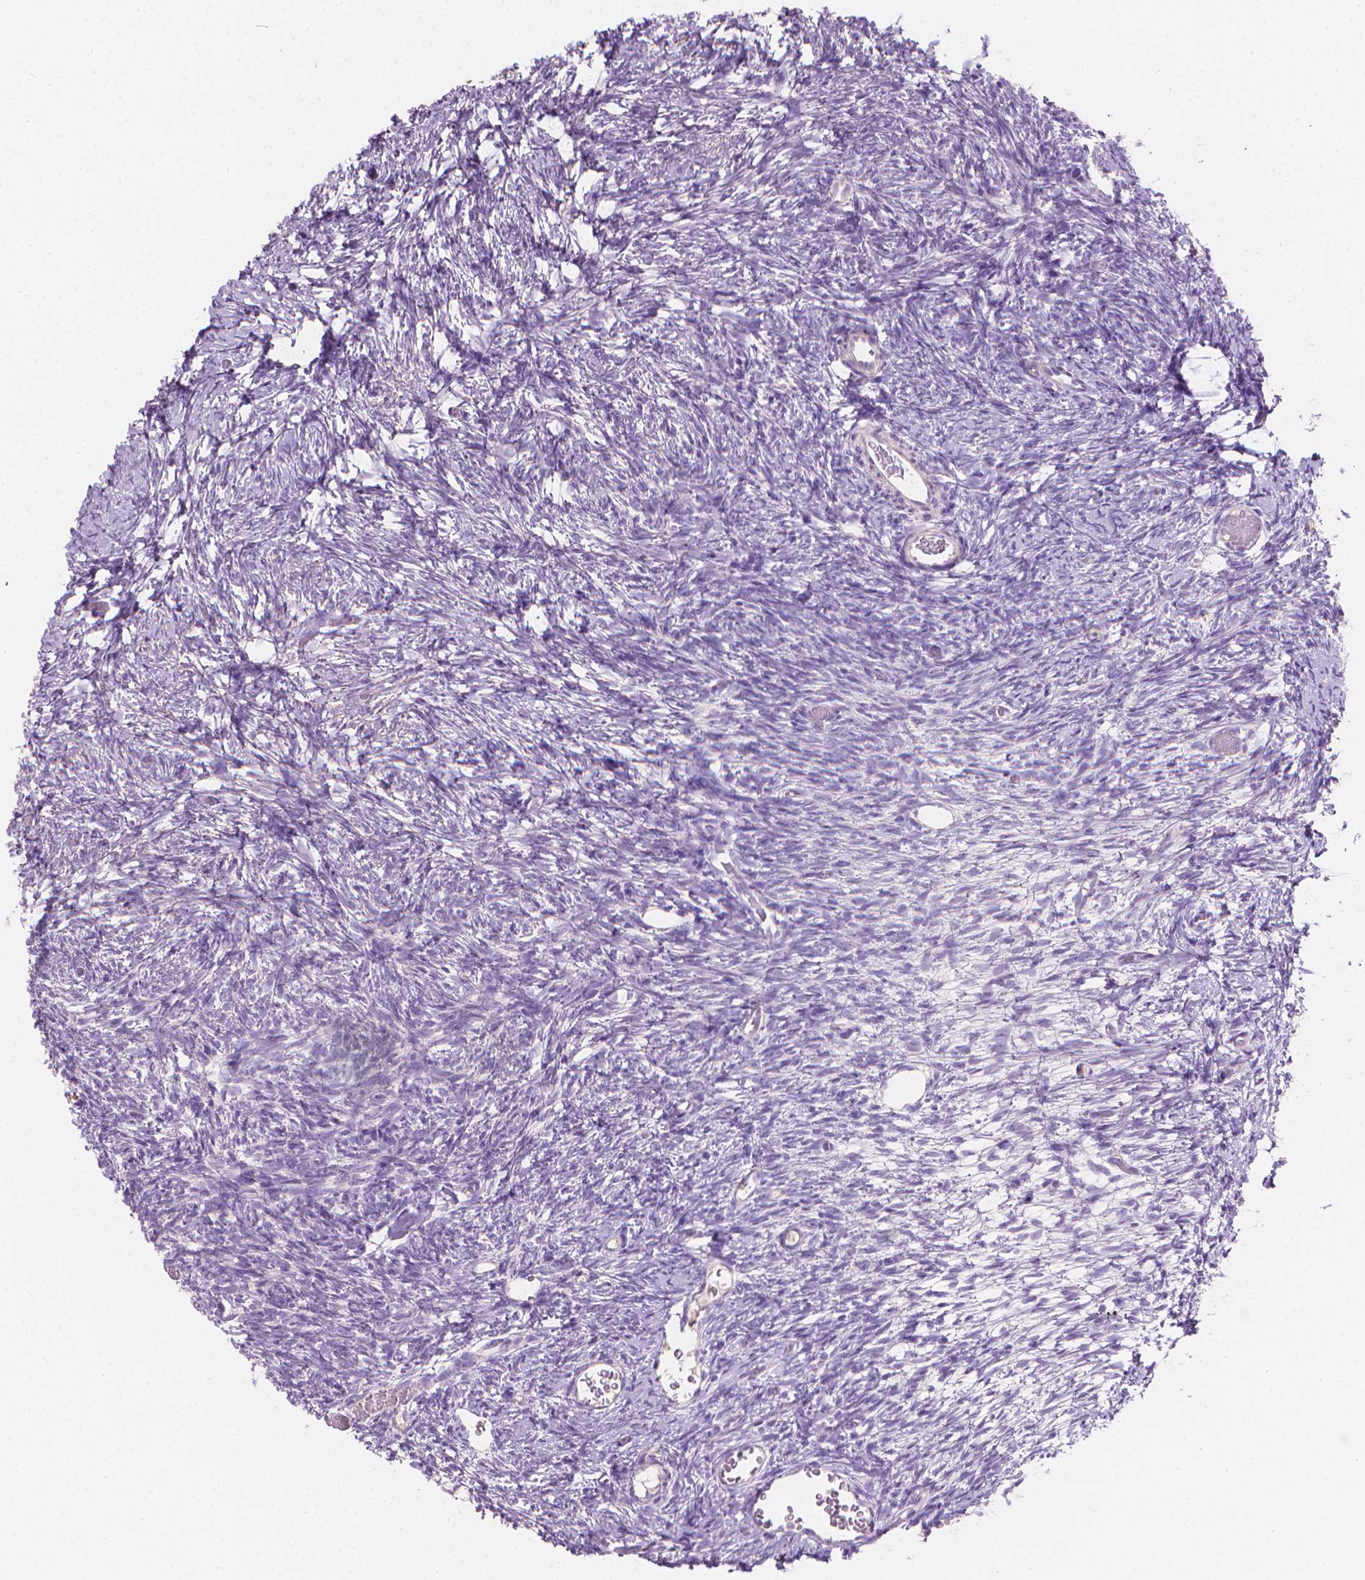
{"staining": {"intensity": "negative", "quantity": "none", "location": "none"}, "tissue": "ovary", "cell_type": "Follicle cells", "image_type": "normal", "snomed": [{"axis": "morphology", "description": "Normal tissue, NOS"}, {"axis": "topography", "description": "Ovary"}], "caption": "The IHC micrograph has no significant positivity in follicle cells of ovary.", "gene": "CABCOCO1", "patient": {"sex": "female", "age": 39}}